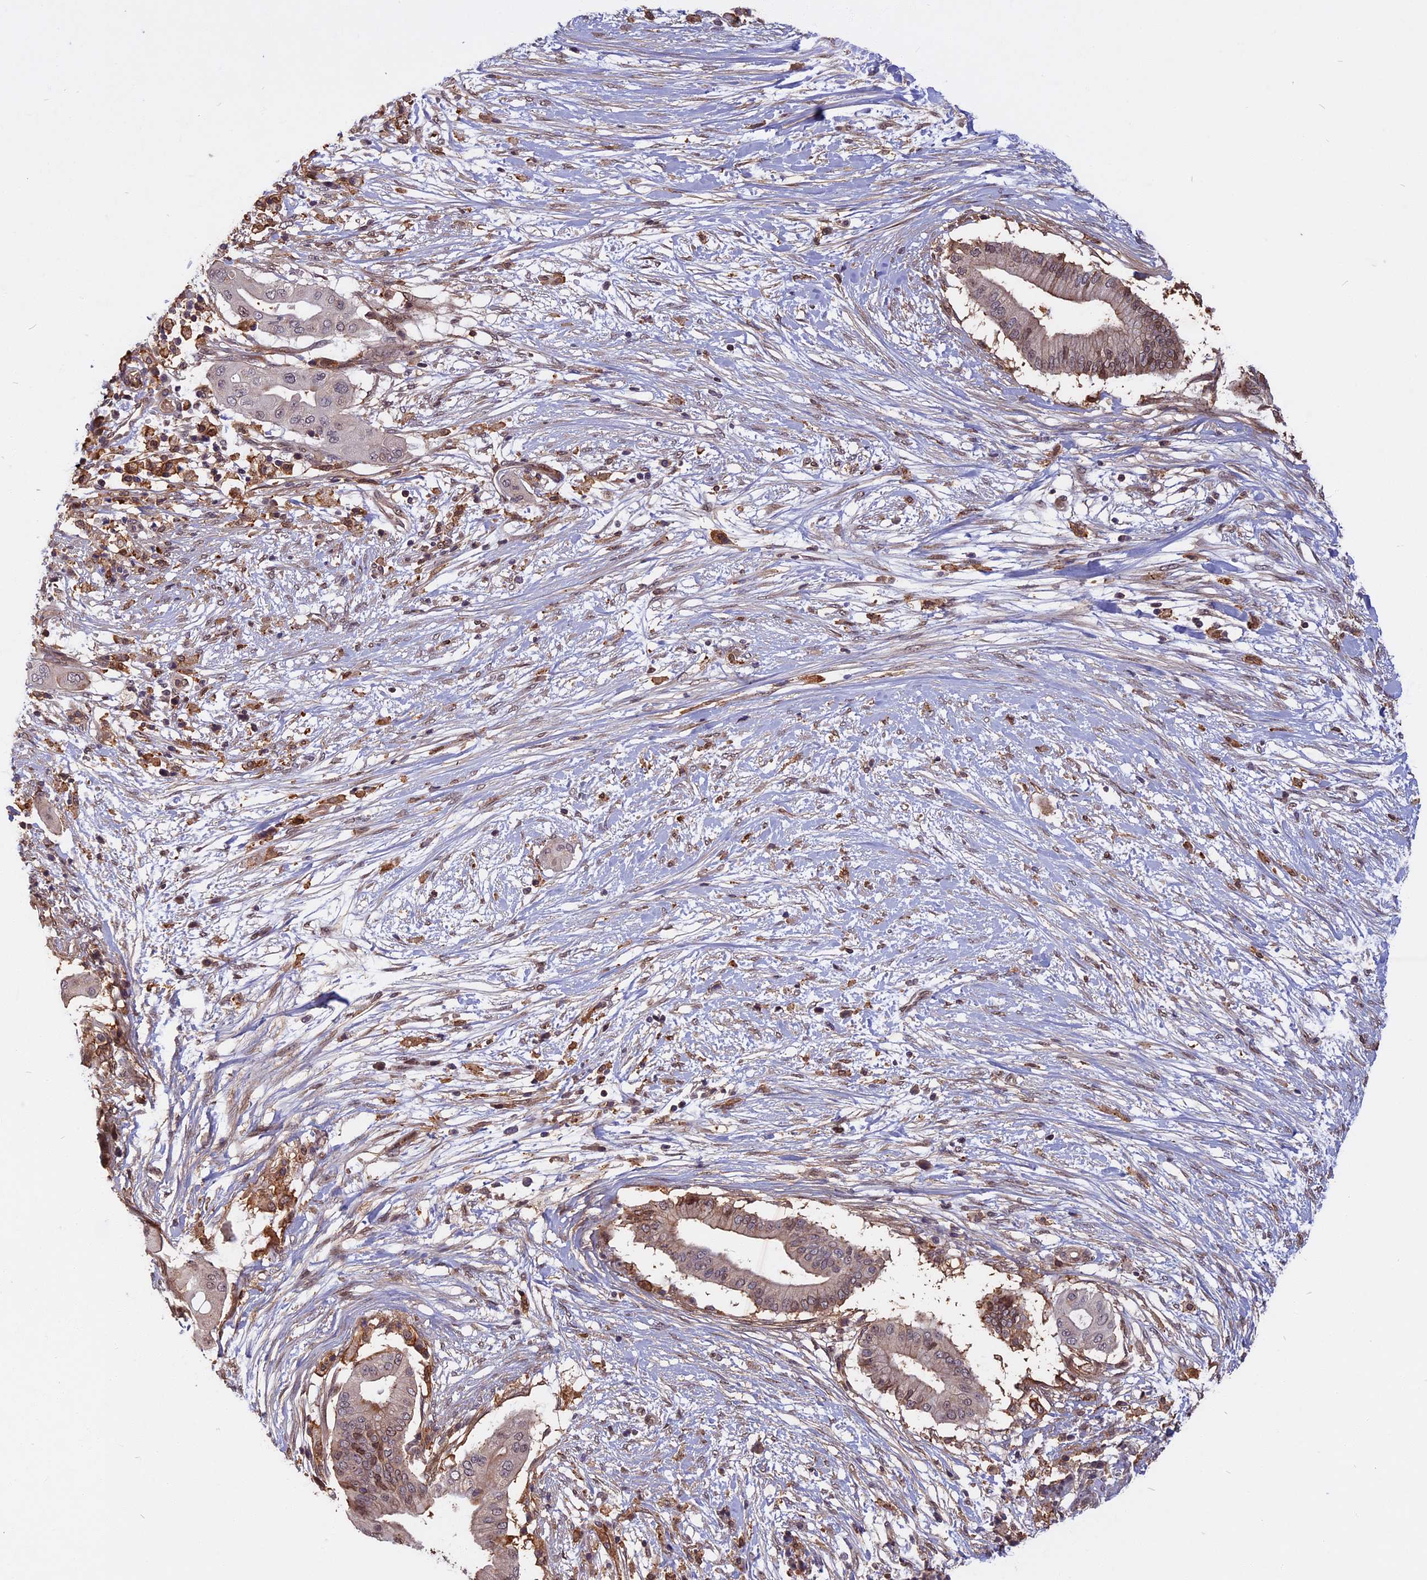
{"staining": {"intensity": "weak", "quantity": "<25%", "location": "nuclear"}, "tissue": "pancreatic cancer", "cell_type": "Tumor cells", "image_type": "cancer", "snomed": [{"axis": "morphology", "description": "Adenocarcinoma, NOS"}, {"axis": "topography", "description": "Pancreas"}], "caption": "DAB immunohistochemical staining of human adenocarcinoma (pancreatic) reveals no significant expression in tumor cells.", "gene": "SPG11", "patient": {"sex": "male", "age": 68}}